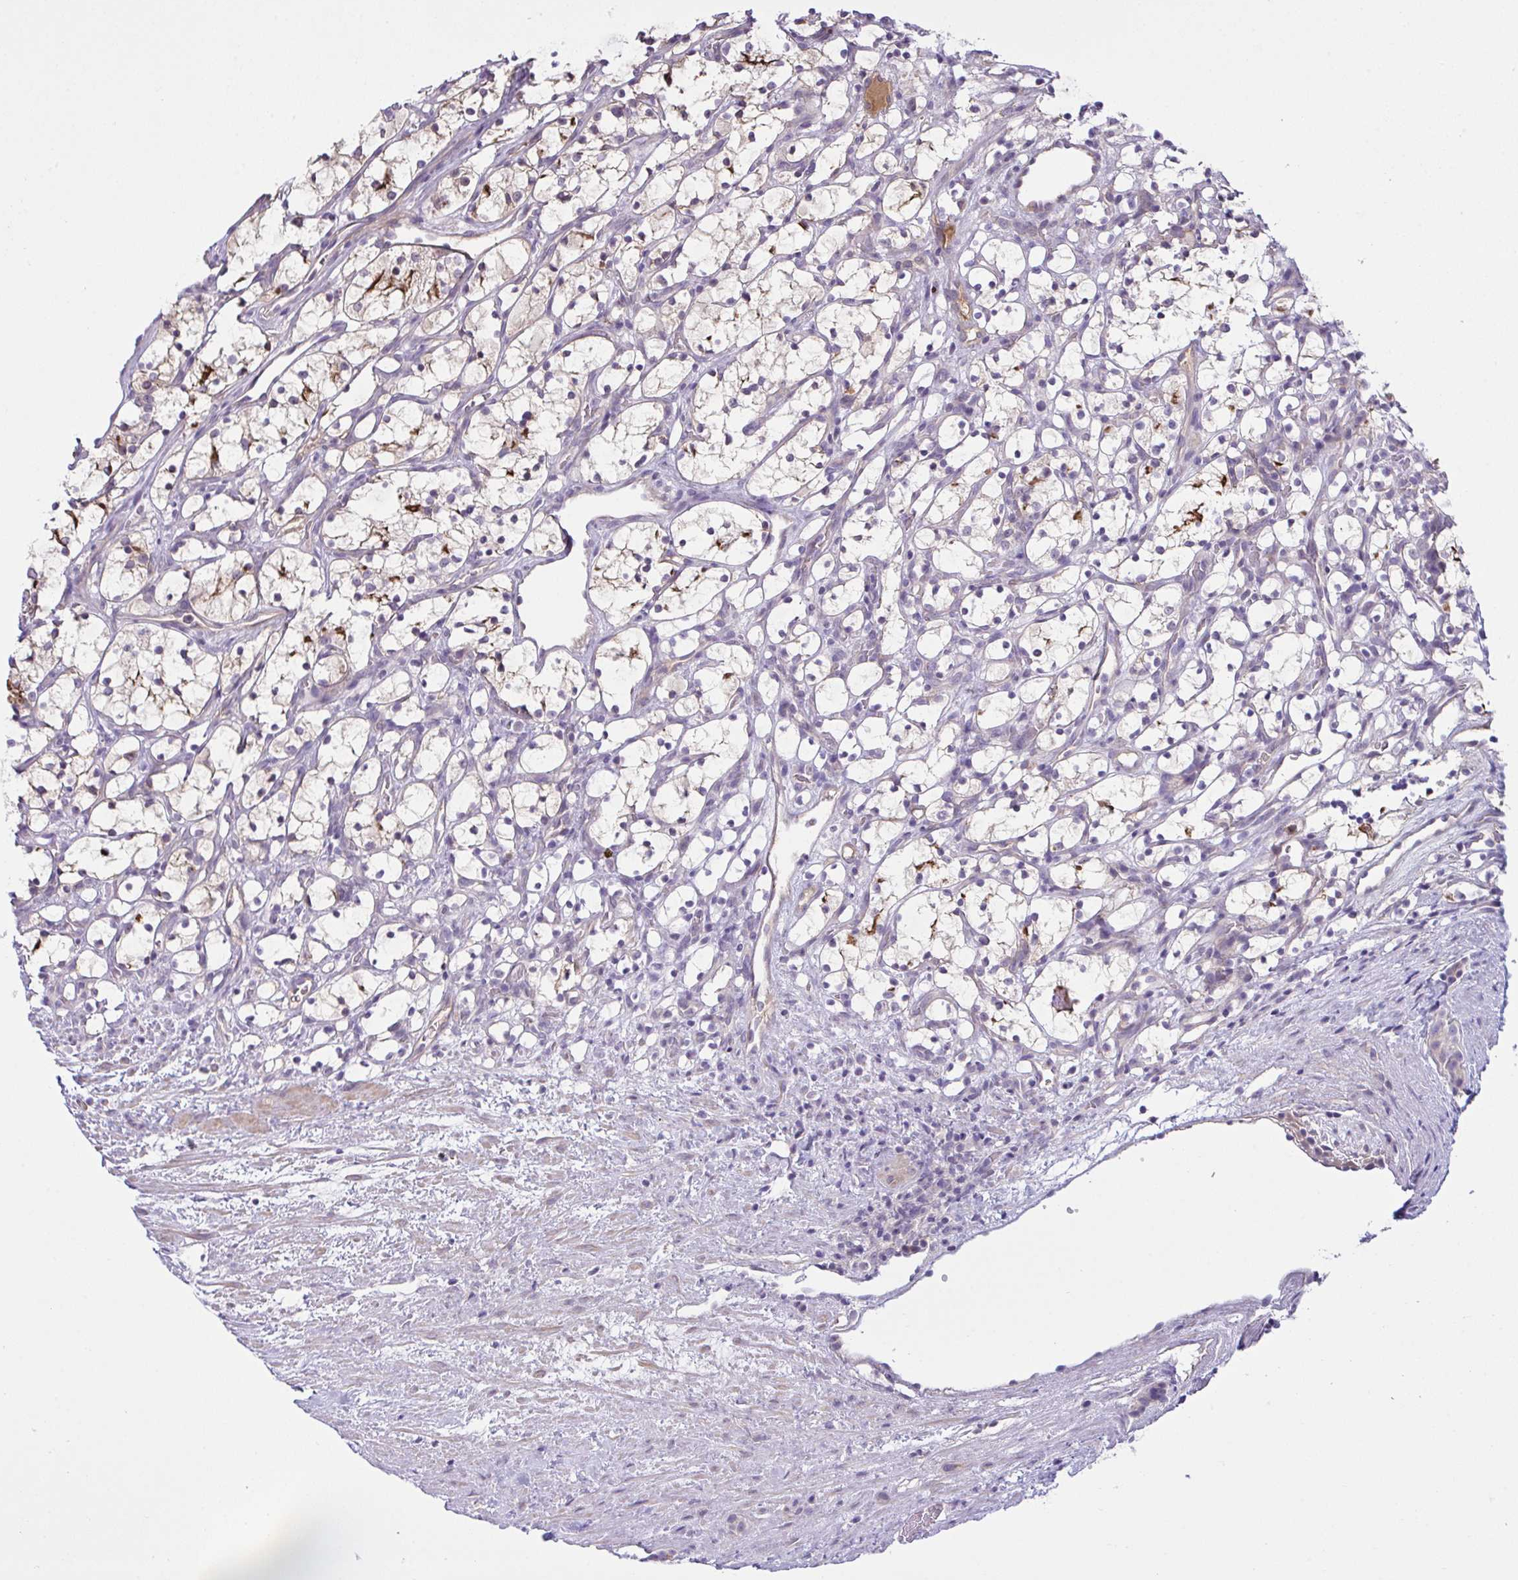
{"staining": {"intensity": "moderate", "quantity": "<25%", "location": "cytoplasmic/membranous"}, "tissue": "renal cancer", "cell_type": "Tumor cells", "image_type": "cancer", "snomed": [{"axis": "morphology", "description": "Adenocarcinoma, NOS"}, {"axis": "topography", "description": "Kidney"}], "caption": "Immunohistochemistry (IHC) micrograph of human adenocarcinoma (renal) stained for a protein (brown), which exhibits low levels of moderate cytoplasmic/membranous expression in approximately <25% of tumor cells.", "gene": "SYNPO2L", "patient": {"sex": "female", "age": 69}}